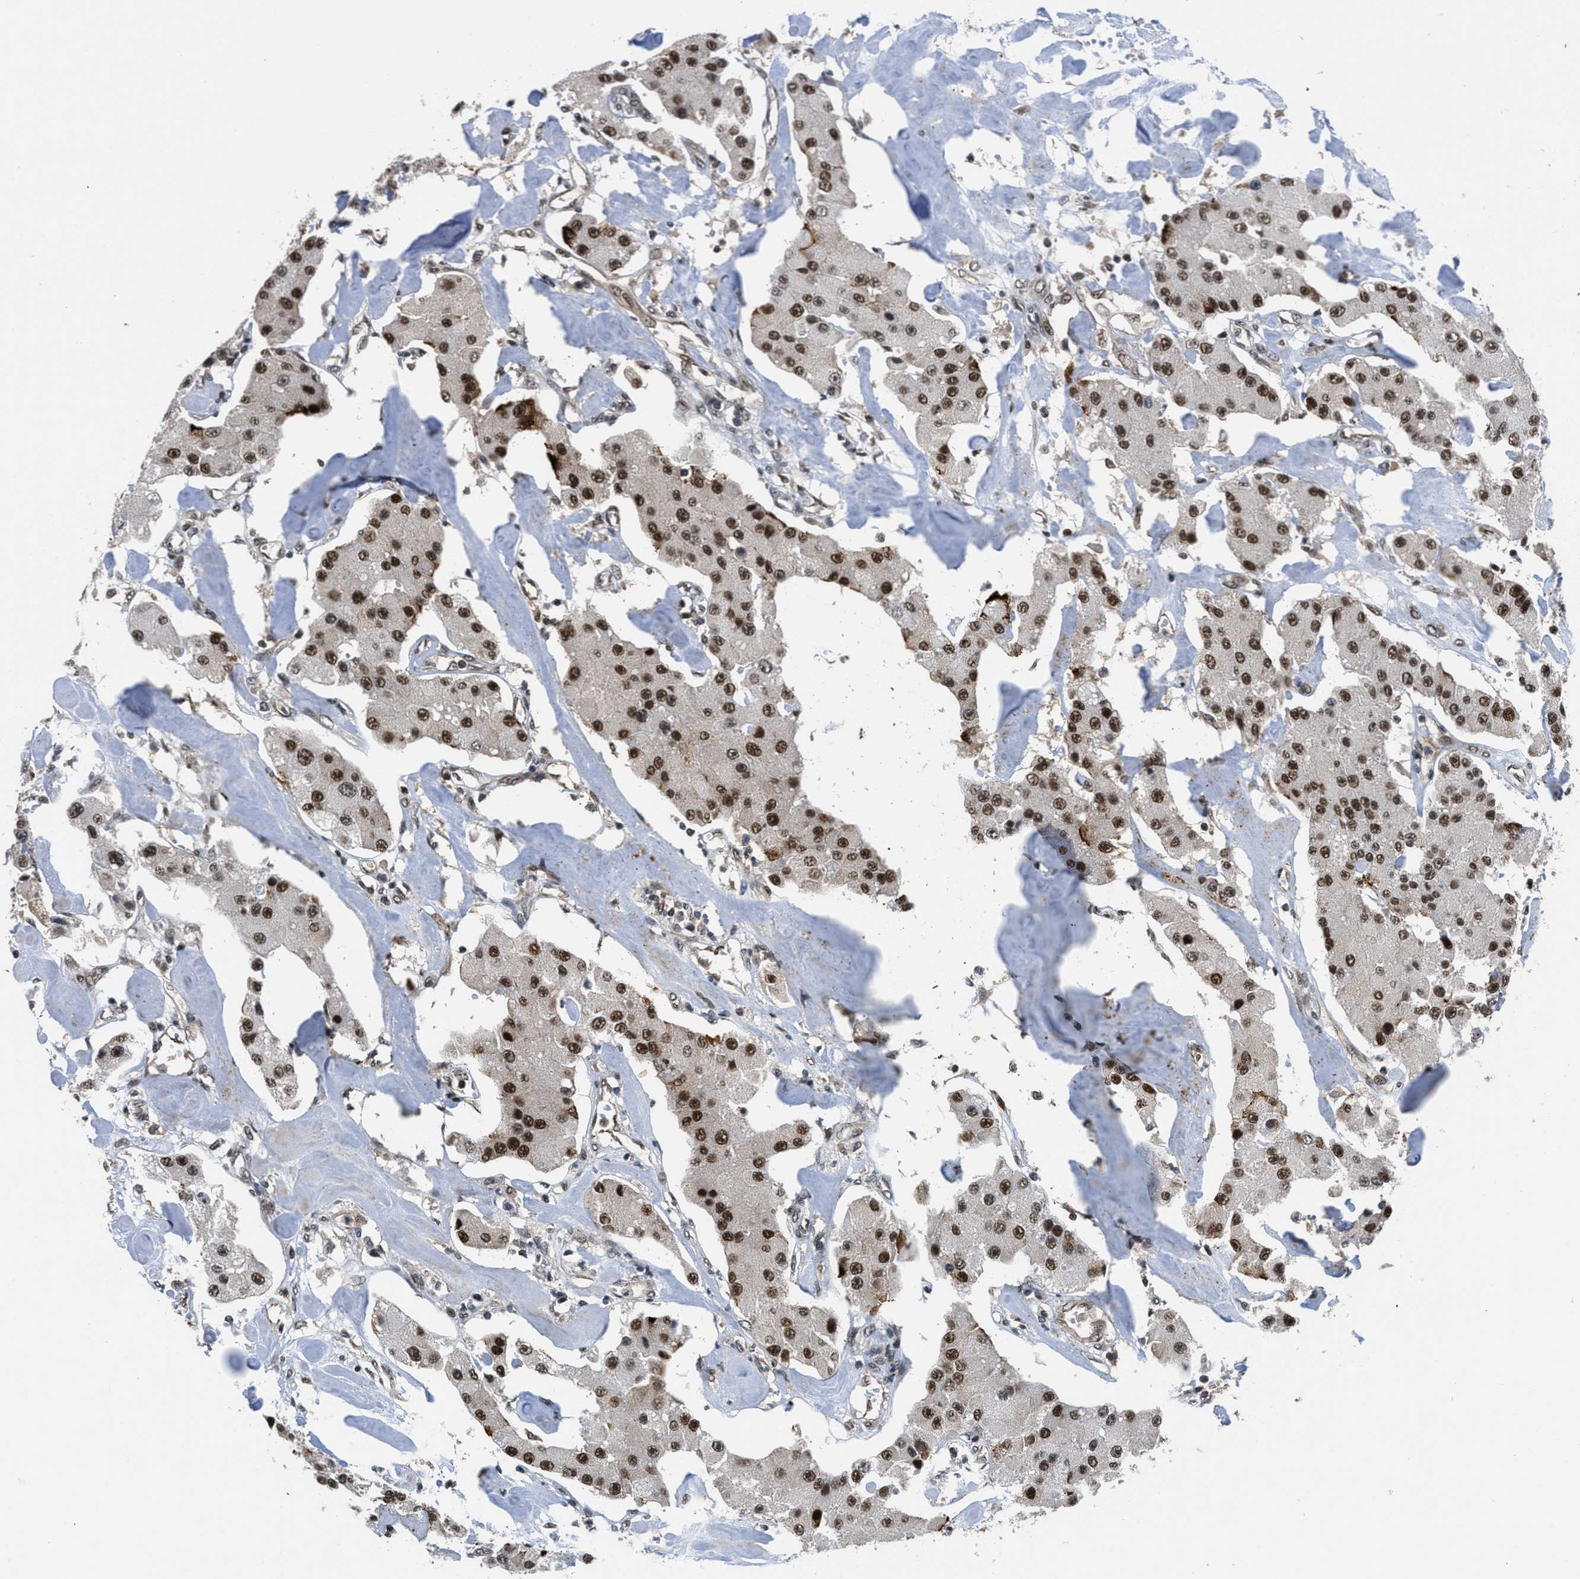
{"staining": {"intensity": "strong", "quantity": ">75%", "location": "nuclear"}, "tissue": "carcinoid", "cell_type": "Tumor cells", "image_type": "cancer", "snomed": [{"axis": "morphology", "description": "Carcinoid, malignant, NOS"}, {"axis": "topography", "description": "Pancreas"}], "caption": "High-magnification brightfield microscopy of carcinoid (malignant) stained with DAB (brown) and counterstained with hematoxylin (blue). tumor cells exhibit strong nuclear expression is identified in approximately>75% of cells.", "gene": "CUL4B", "patient": {"sex": "male", "age": 41}}